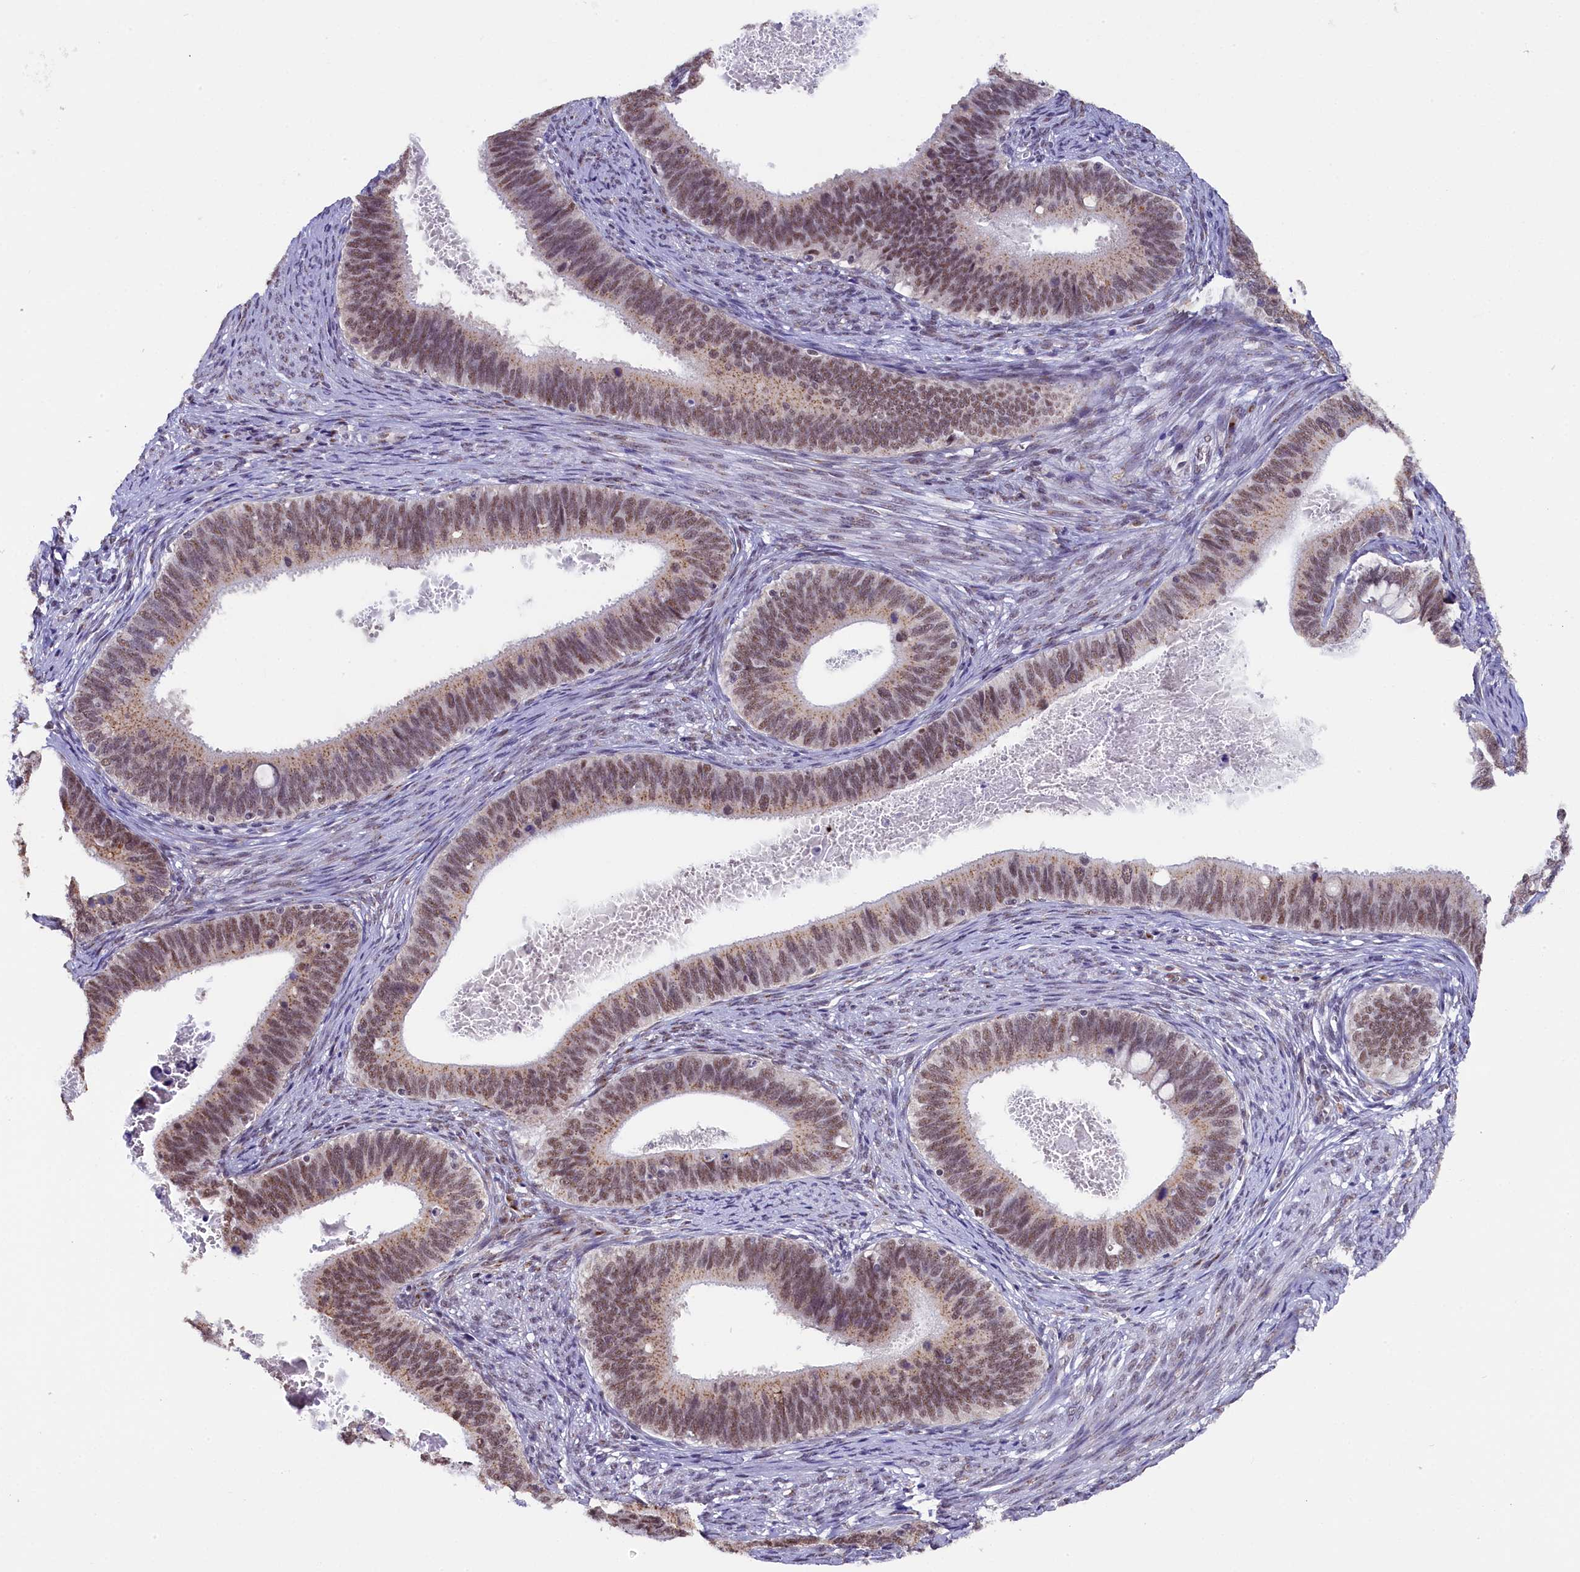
{"staining": {"intensity": "moderate", "quantity": ">75%", "location": "cytoplasmic/membranous,nuclear"}, "tissue": "cervical cancer", "cell_type": "Tumor cells", "image_type": "cancer", "snomed": [{"axis": "morphology", "description": "Adenocarcinoma, NOS"}, {"axis": "topography", "description": "Cervix"}], "caption": "A brown stain labels moderate cytoplasmic/membranous and nuclear expression of a protein in human adenocarcinoma (cervical) tumor cells.", "gene": "NCBP1", "patient": {"sex": "female", "age": 42}}